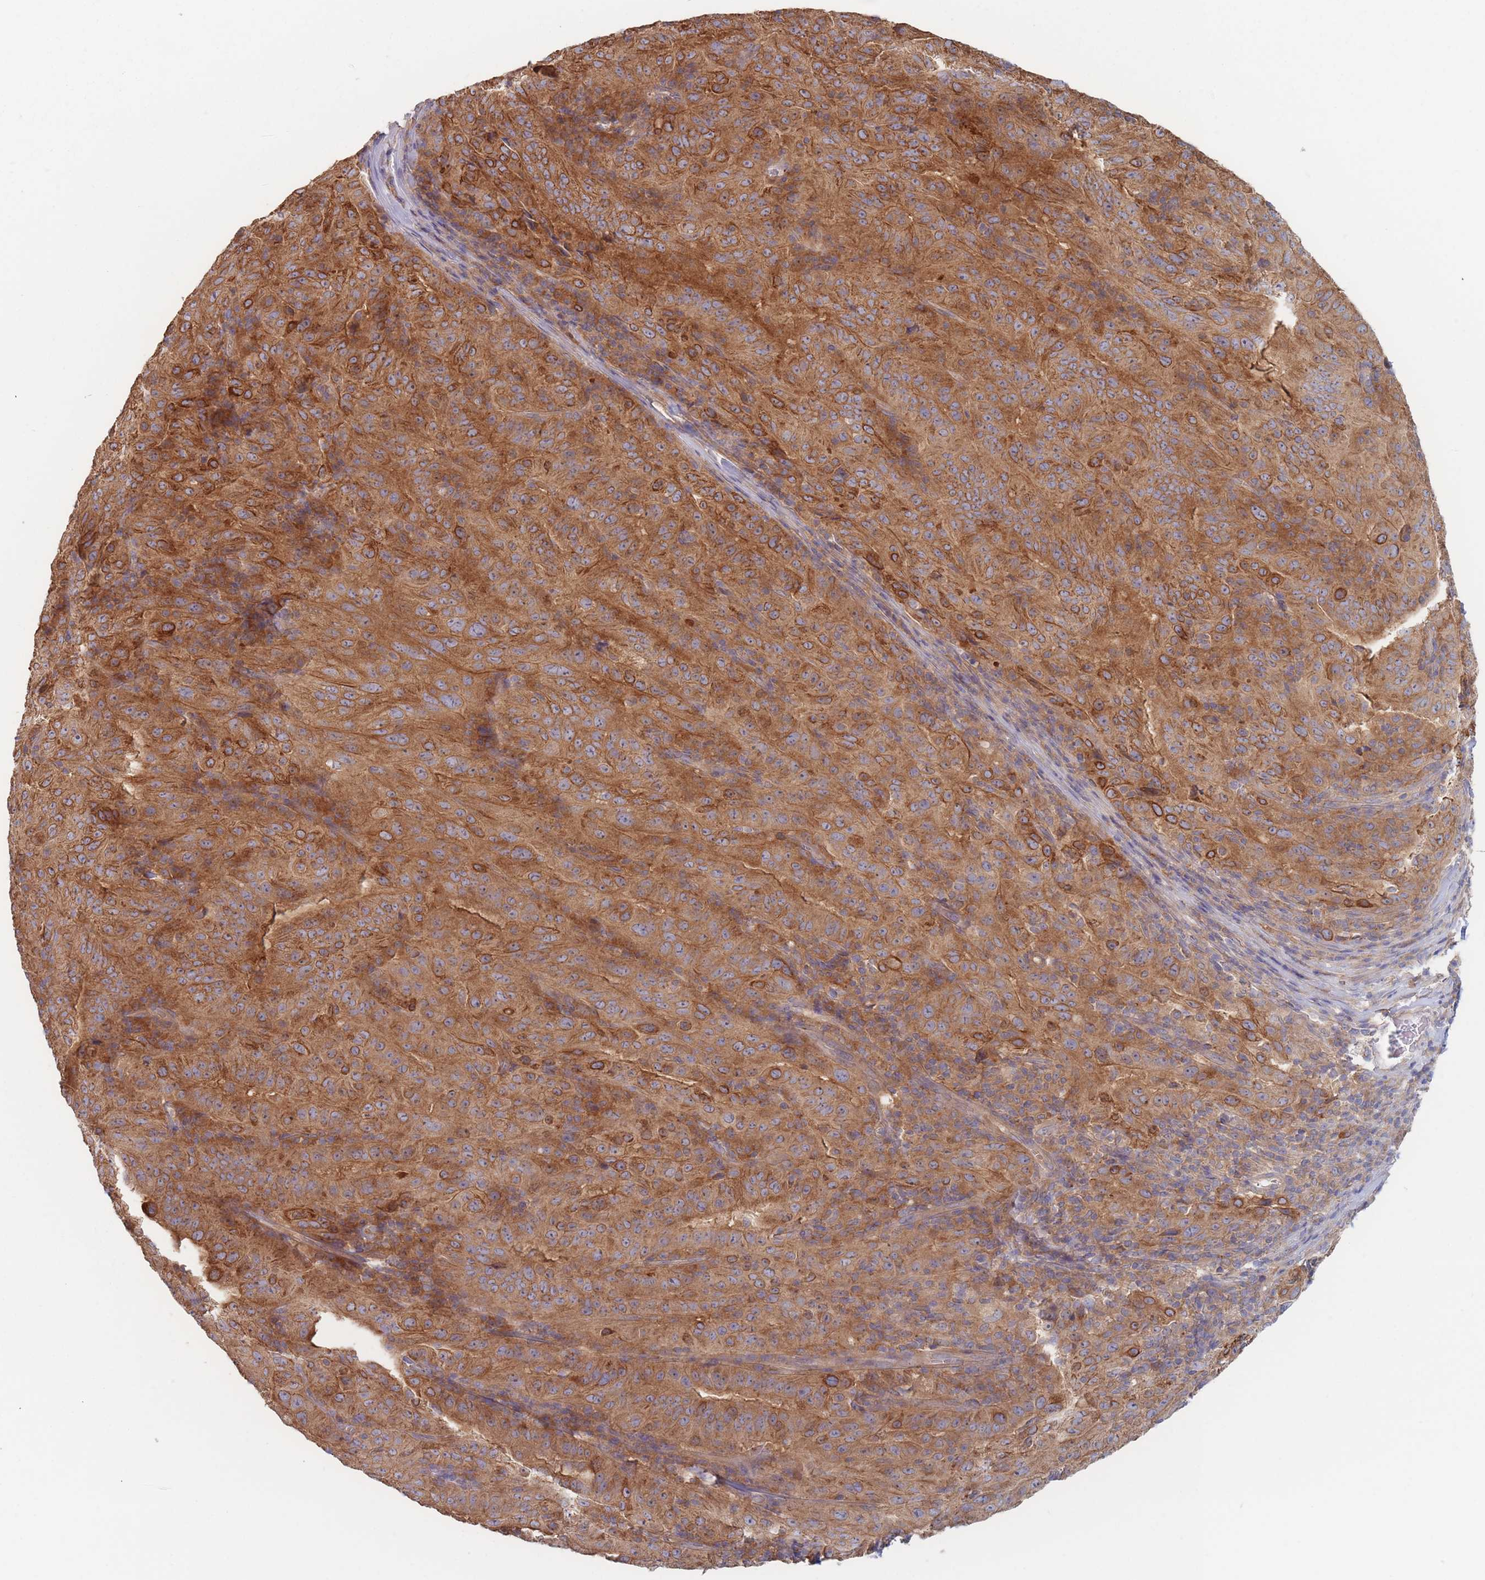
{"staining": {"intensity": "strong", "quantity": ">75%", "location": "cytoplasmic/membranous"}, "tissue": "pancreatic cancer", "cell_type": "Tumor cells", "image_type": "cancer", "snomed": [{"axis": "morphology", "description": "Adenocarcinoma, NOS"}, {"axis": "topography", "description": "Pancreas"}], "caption": "Approximately >75% of tumor cells in pancreatic cancer (adenocarcinoma) show strong cytoplasmic/membranous protein positivity as visualized by brown immunohistochemical staining.", "gene": "EFCC1", "patient": {"sex": "male", "age": 63}}